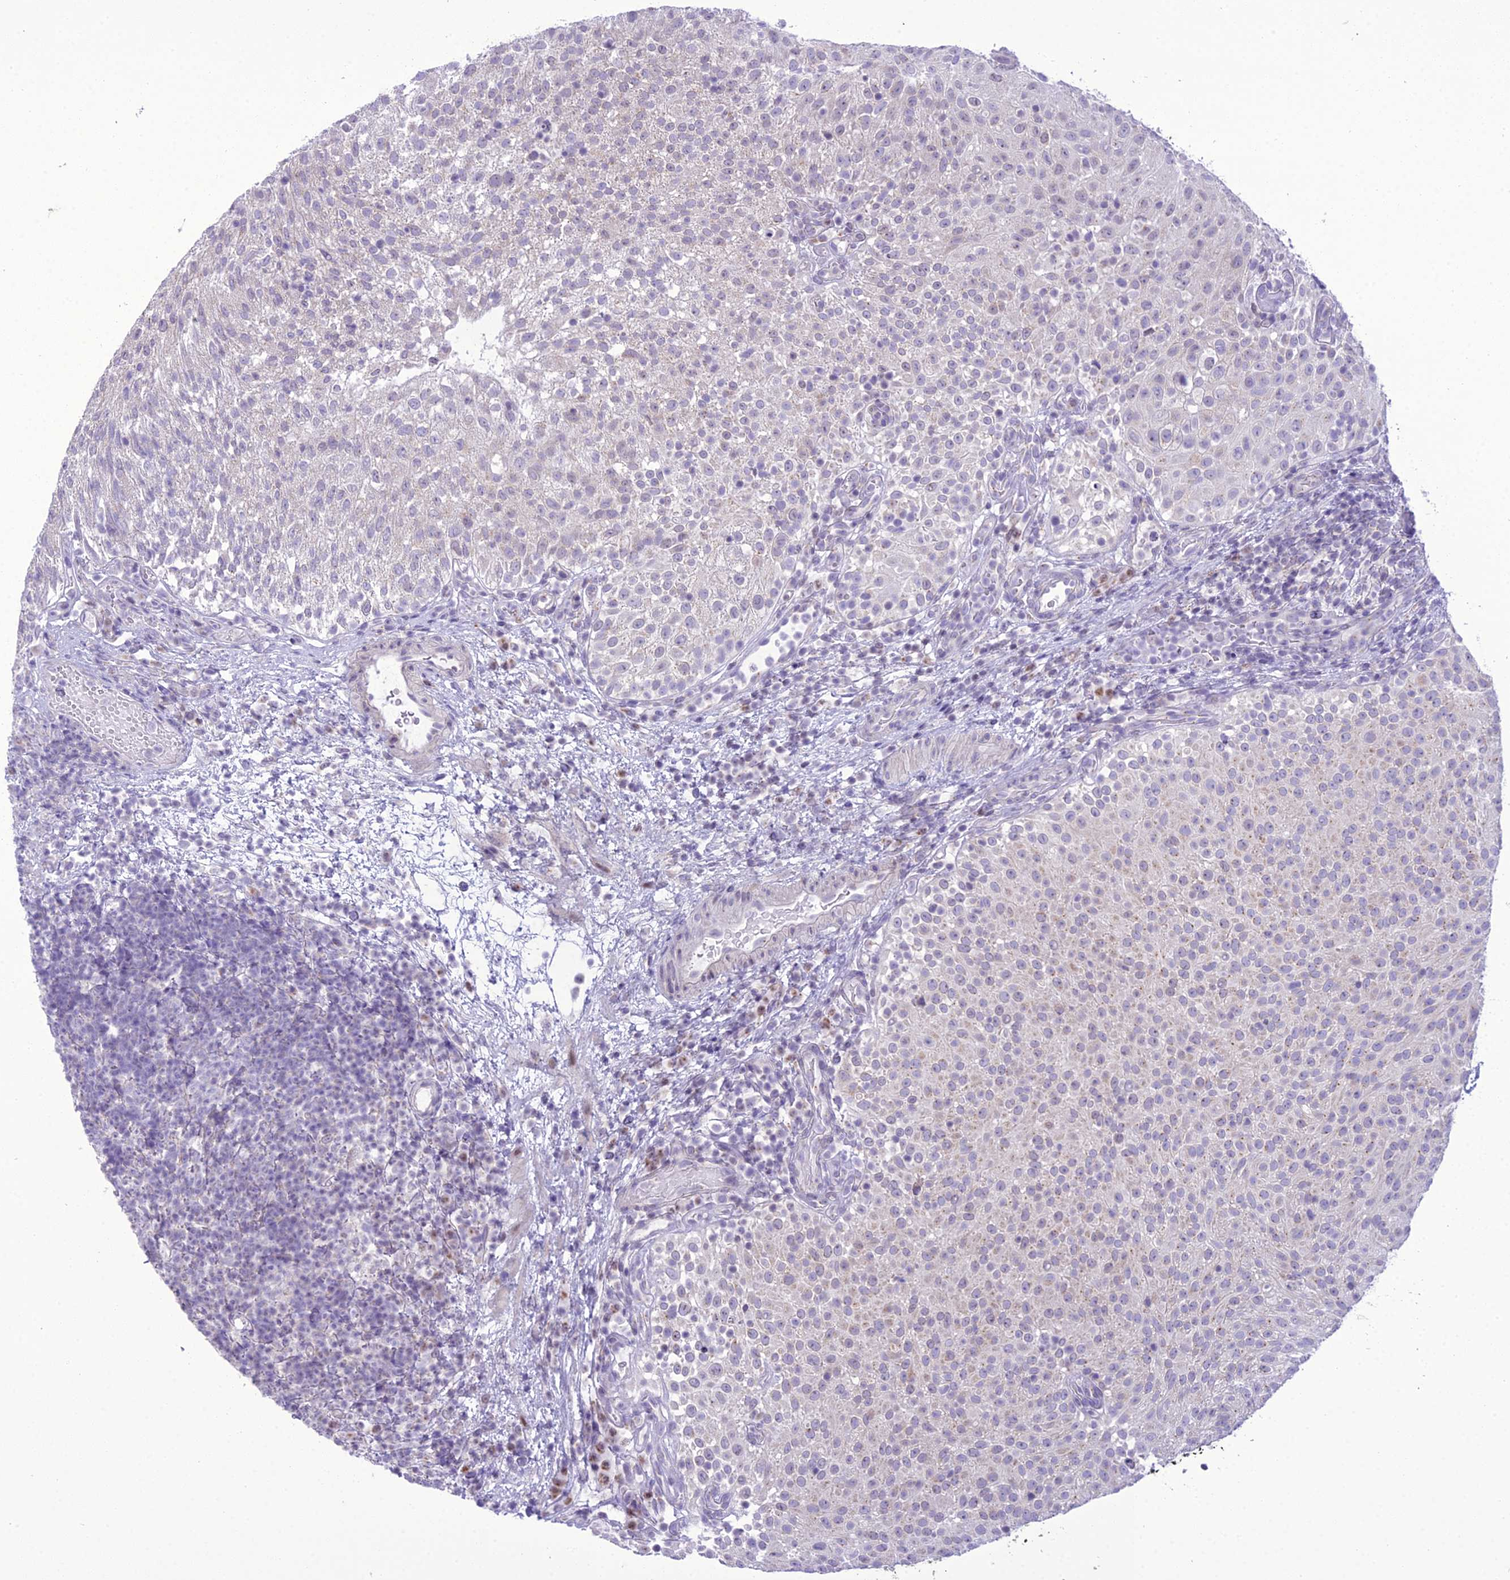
{"staining": {"intensity": "negative", "quantity": "none", "location": "none"}, "tissue": "urothelial cancer", "cell_type": "Tumor cells", "image_type": "cancer", "snomed": [{"axis": "morphology", "description": "Urothelial carcinoma, Low grade"}, {"axis": "topography", "description": "Urinary bladder"}], "caption": "Immunohistochemical staining of human low-grade urothelial carcinoma reveals no significant positivity in tumor cells.", "gene": "B9D2", "patient": {"sex": "male", "age": 78}}